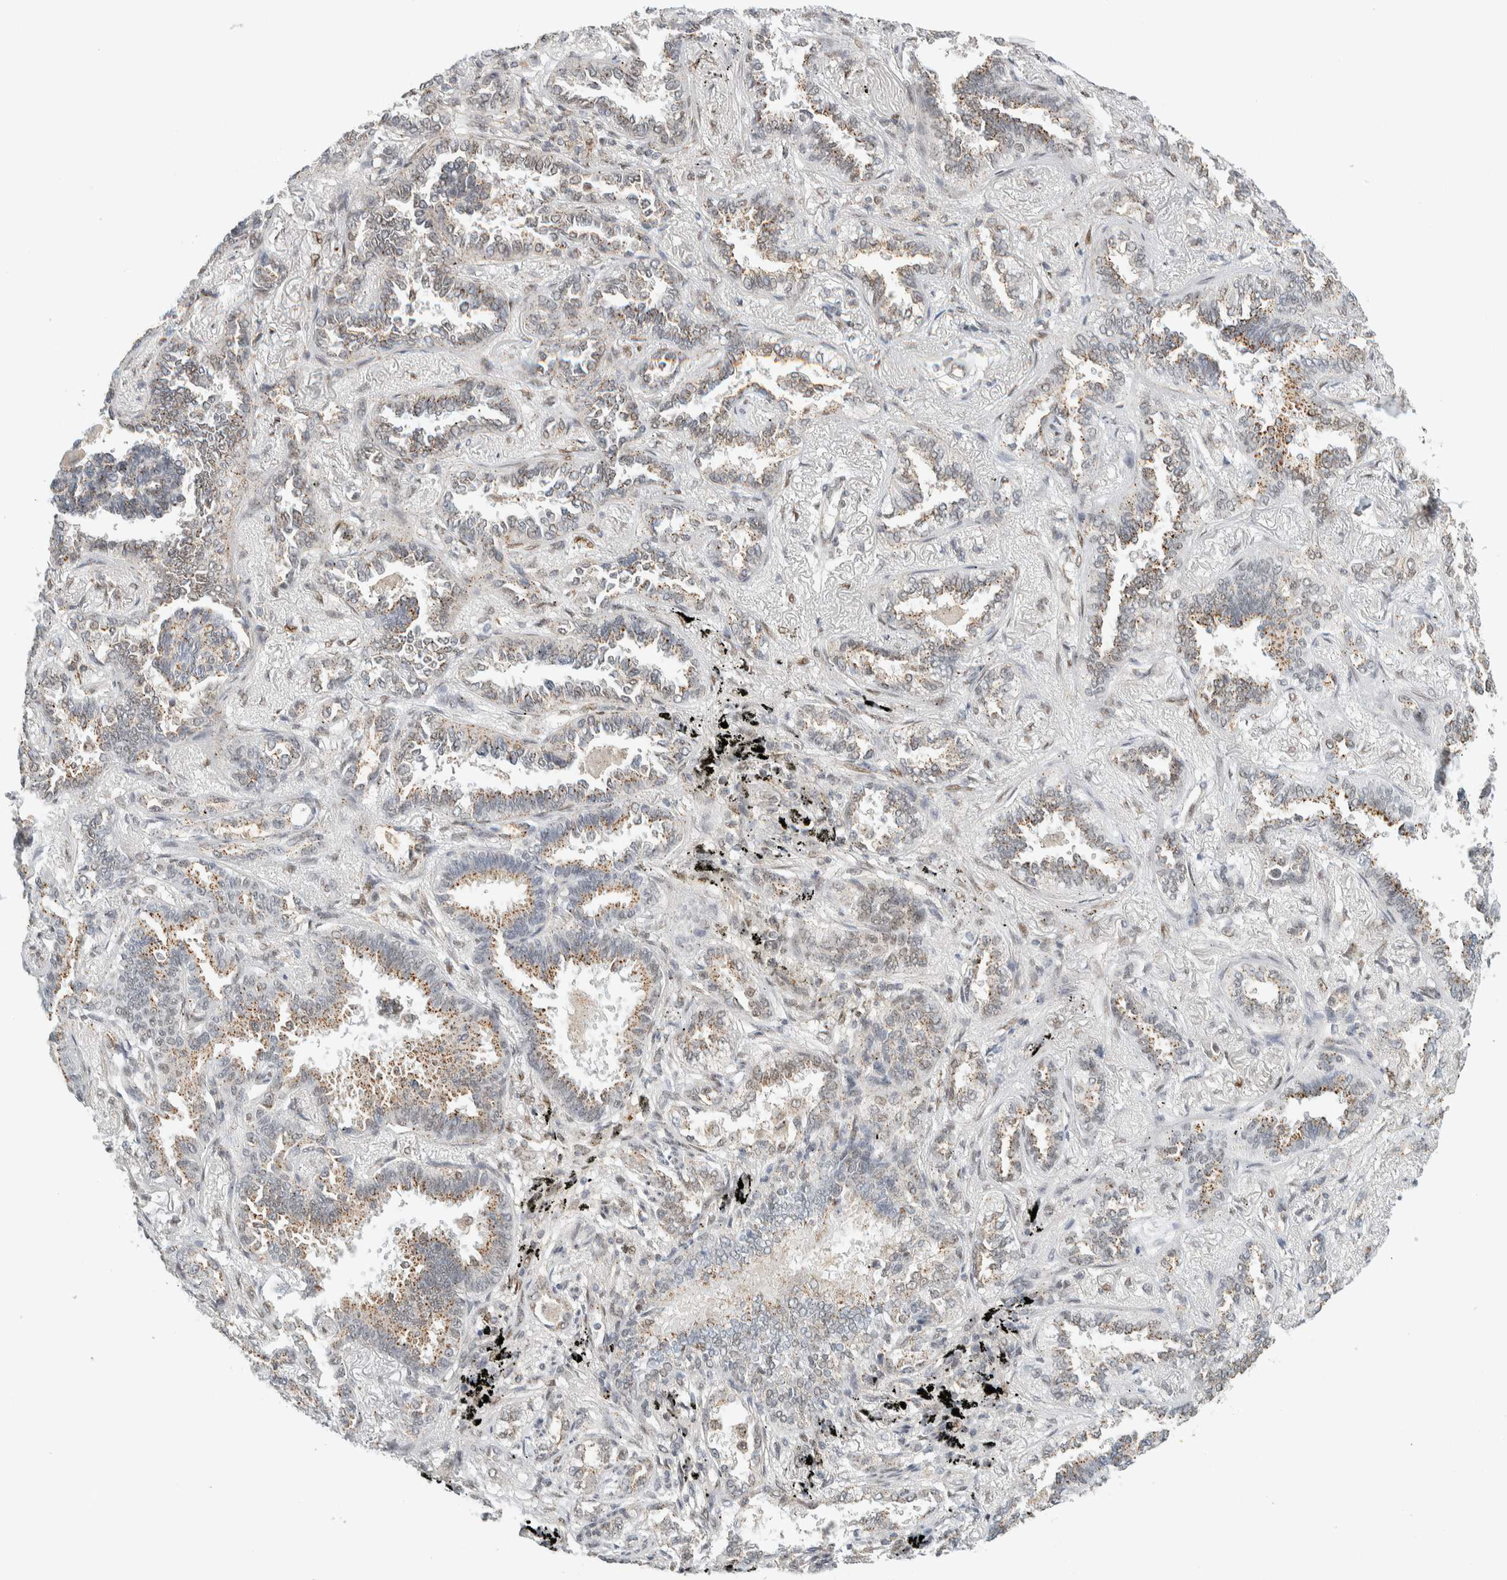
{"staining": {"intensity": "weak", "quantity": ">75%", "location": "cytoplasmic/membranous"}, "tissue": "lung cancer", "cell_type": "Tumor cells", "image_type": "cancer", "snomed": [{"axis": "morphology", "description": "Adenocarcinoma, NOS"}, {"axis": "topography", "description": "Lung"}], "caption": "Immunohistochemical staining of lung adenocarcinoma shows low levels of weak cytoplasmic/membranous staining in approximately >75% of tumor cells. Nuclei are stained in blue.", "gene": "TFE3", "patient": {"sex": "male", "age": 59}}